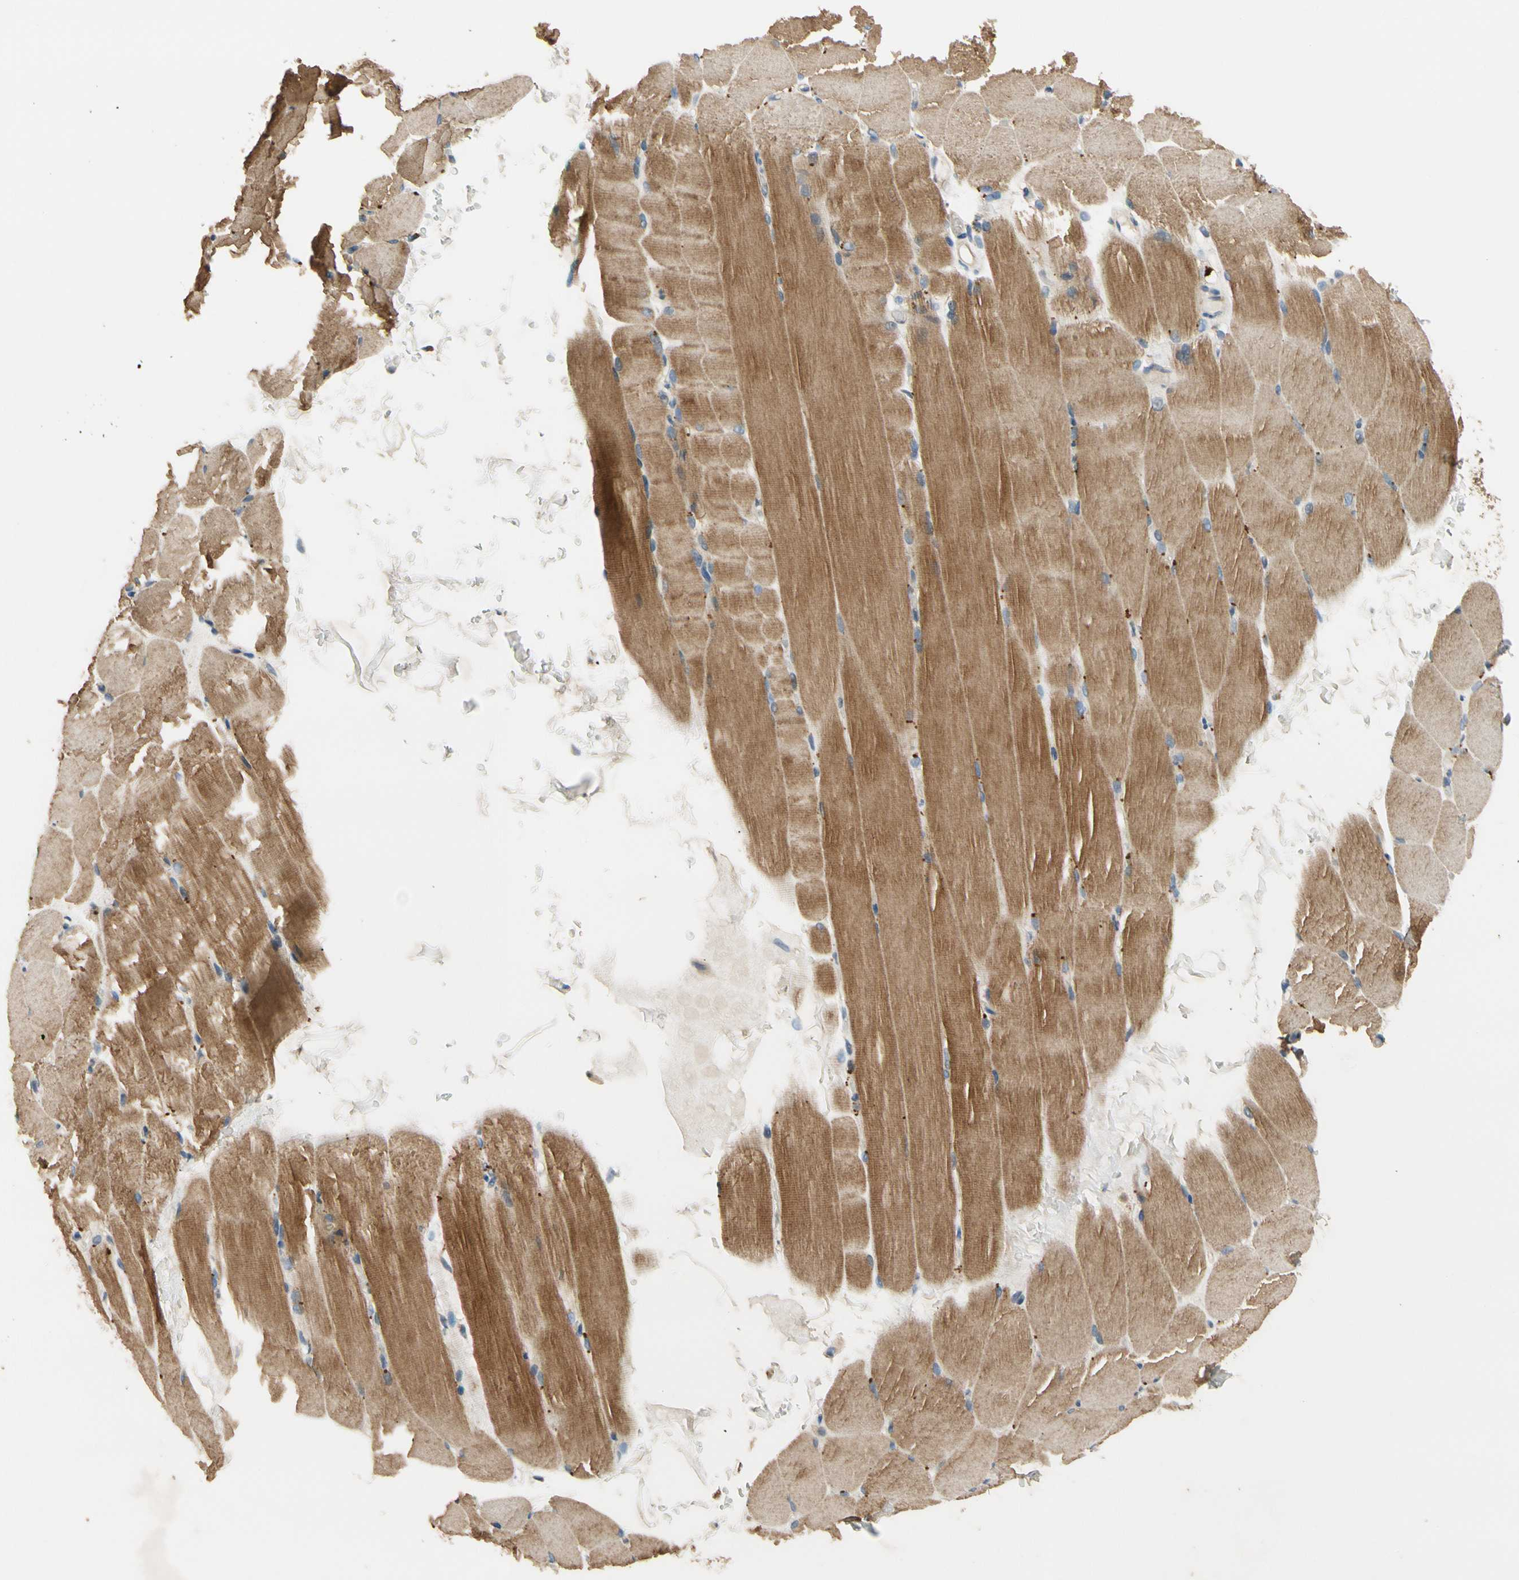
{"staining": {"intensity": "moderate", "quantity": ">75%", "location": "cytoplasmic/membranous"}, "tissue": "skeletal muscle", "cell_type": "Myocytes", "image_type": "normal", "snomed": [{"axis": "morphology", "description": "Normal tissue, NOS"}, {"axis": "topography", "description": "Skeletal muscle"}, {"axis": "topography", "description": "Parathyroid gland"}], "caption": "The micrograph demonstrates staining of unremarkable skeletal muscle, revealing moderate cytoplasmic/membranous protein staining (brown color) within myocytes. The staining was performed using DAB, with brown indicating positive protein expression. Nuclei are stained blue with hematoxylin.", "gene": "ALKBH3", "patient": {"sex": "female", "age": 37}}